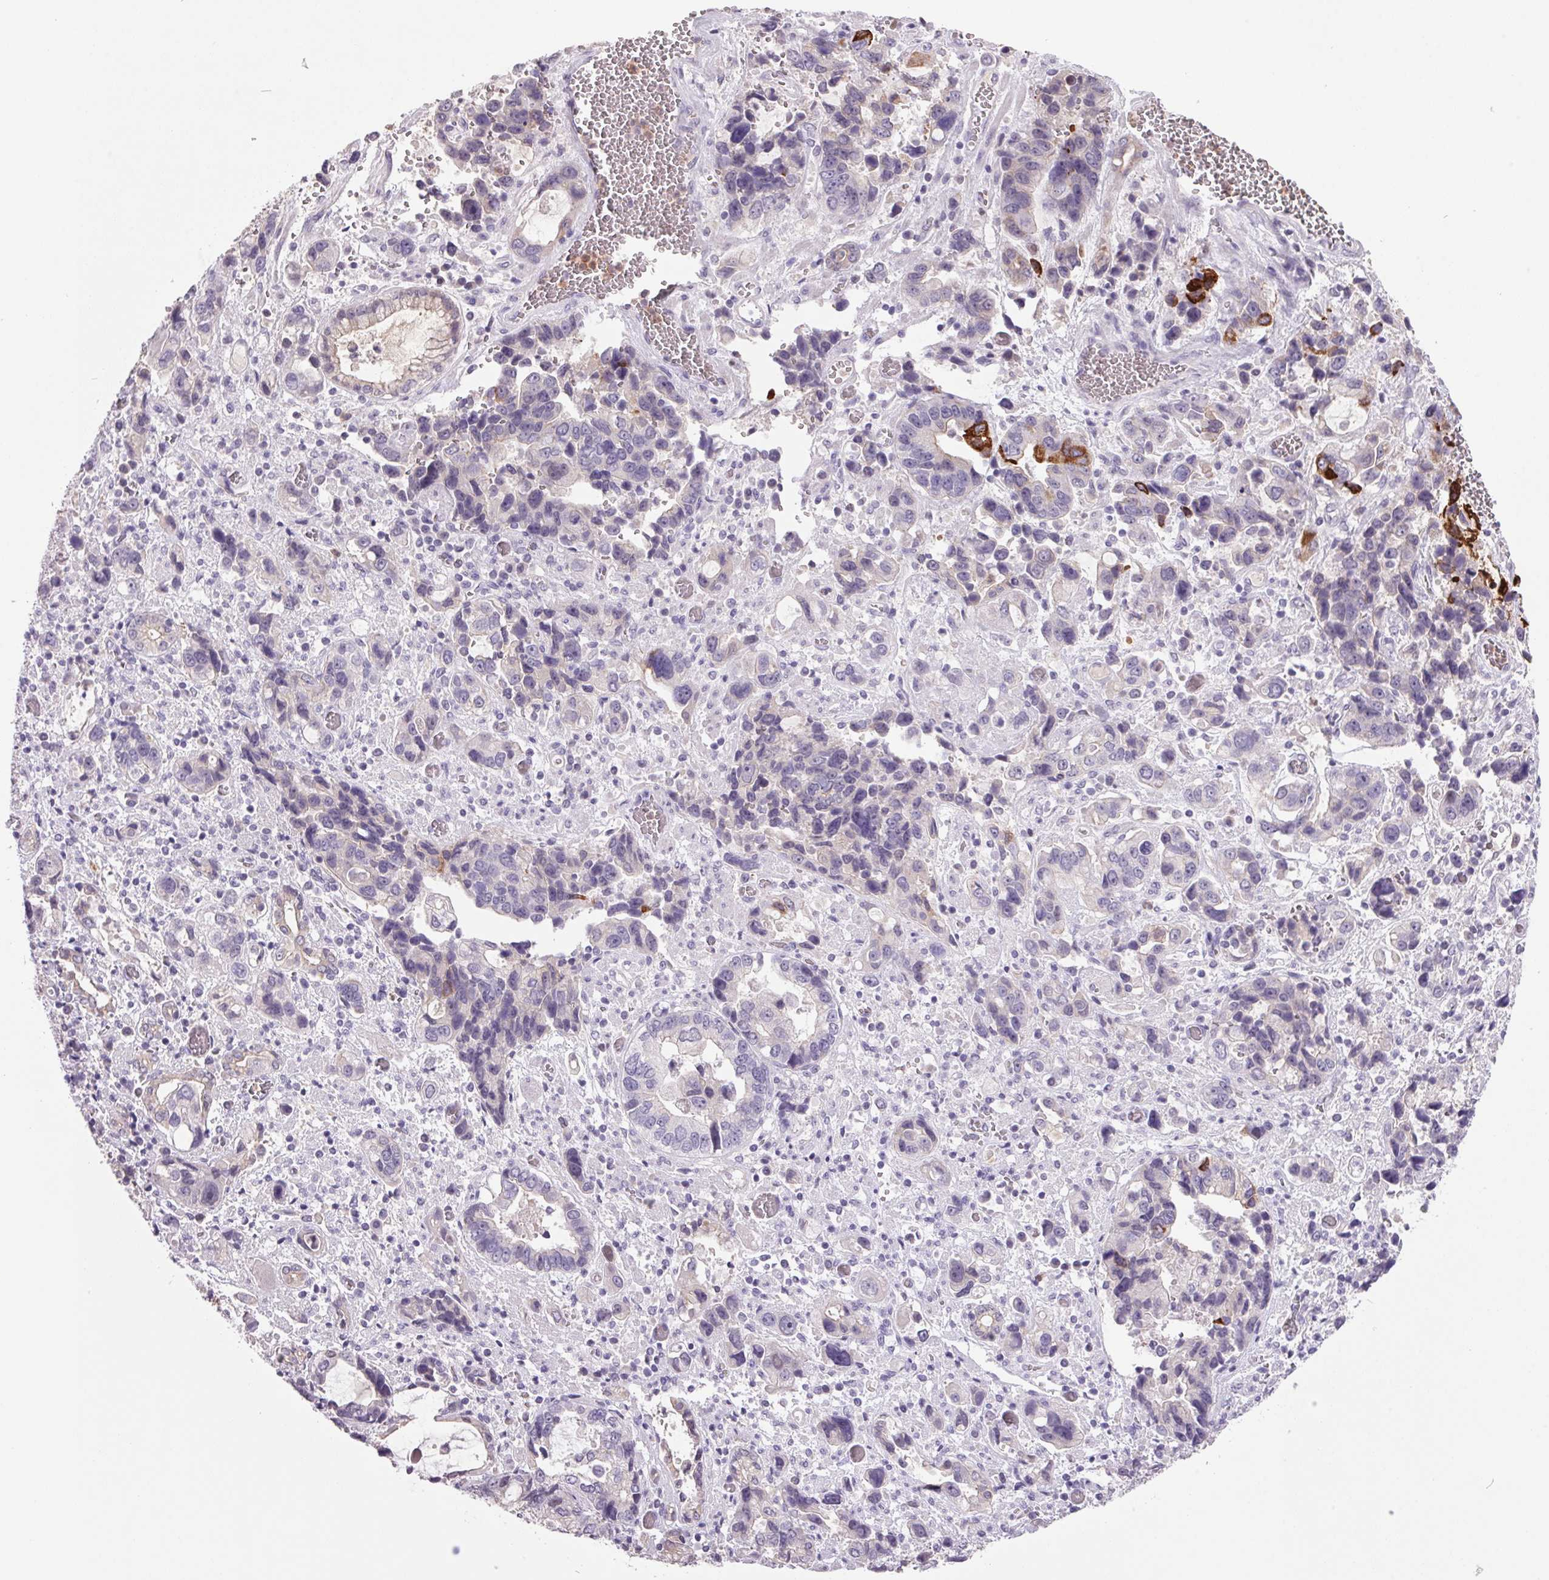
{"staining": {"intensity": "strong", "quantity": "<25%", "location": "cytoplasmic/membranous"}, "tissue": "stomach cancer", "cell_type": "Tumor cells", "image_type": "cancer", "snomed": [{"axis": "morphology", "description": "Adenocarcinoma, NOS"}, {"axis": "topography", "description": "Stomach, upper"}], "caption": "This histopathology image exhibits stomach adenocarcinoma stained with IHC to label a protein in brown. The cytoplasmic/membranous of tumor cells show strong positivity for the protein. Nuclei are counter-stained blue.", "gene": "TRDN", "patient": {"sex": "female", "age": 81}}